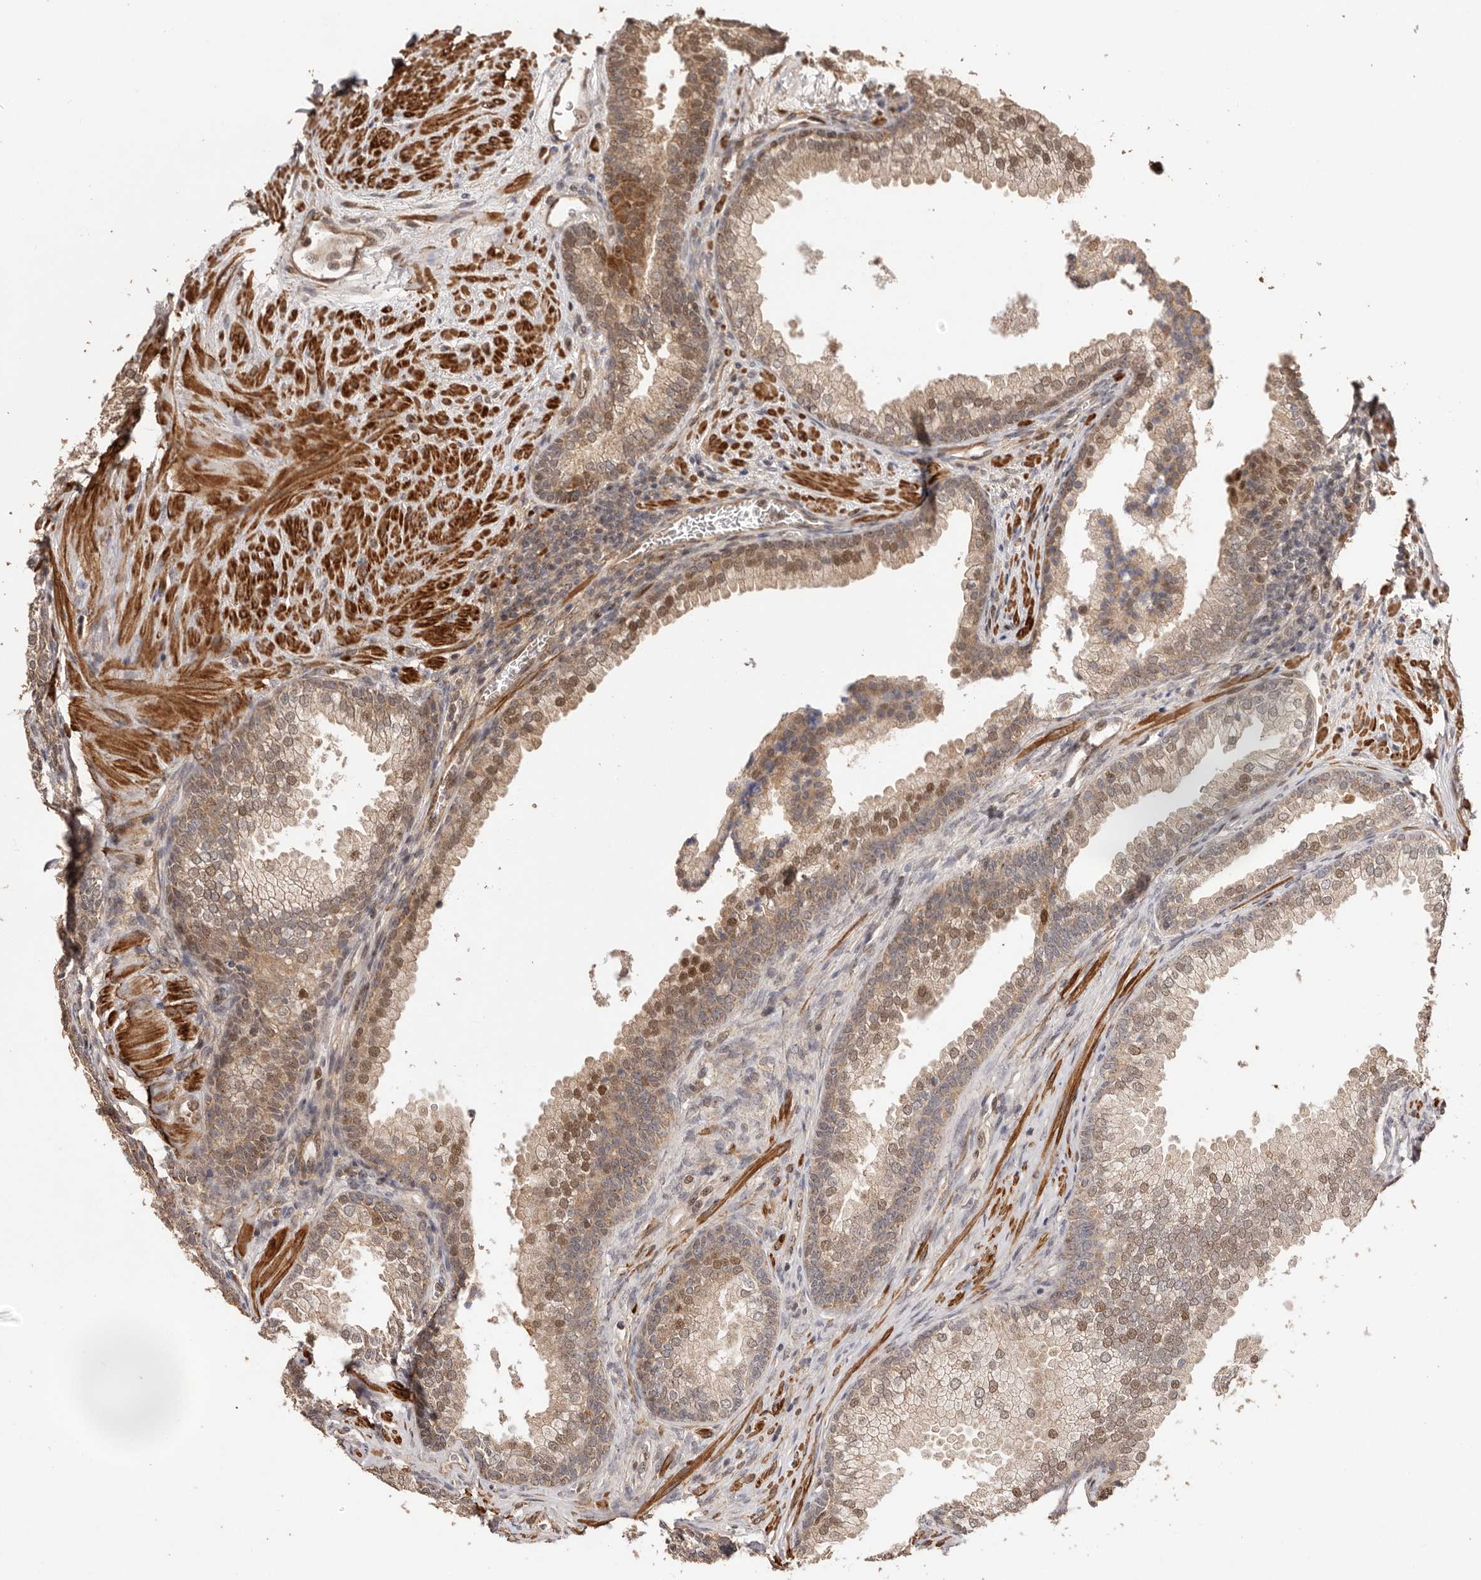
{"staining": {"intensity": "moderate", "quantity": "25%-75%", "location": "cytoplasmic/membranous,nuclear"}, "tissue": "prostate", "cell_type": "Glandular cells", "image_type": "normal", "snomed": [{"axis": "morphology", "description": "Normal tissue, NOS"}, {"axis": "topography", "description": "Prostate"}], "caption": "IHC of benign human prostate demonstrates medium levels of moderate cytoplasmic/membranous,nuclear staining in about 25%-75% of glandular cells.", "gene": "UBR2", "patient": {"sex": "male", "age": 76}}